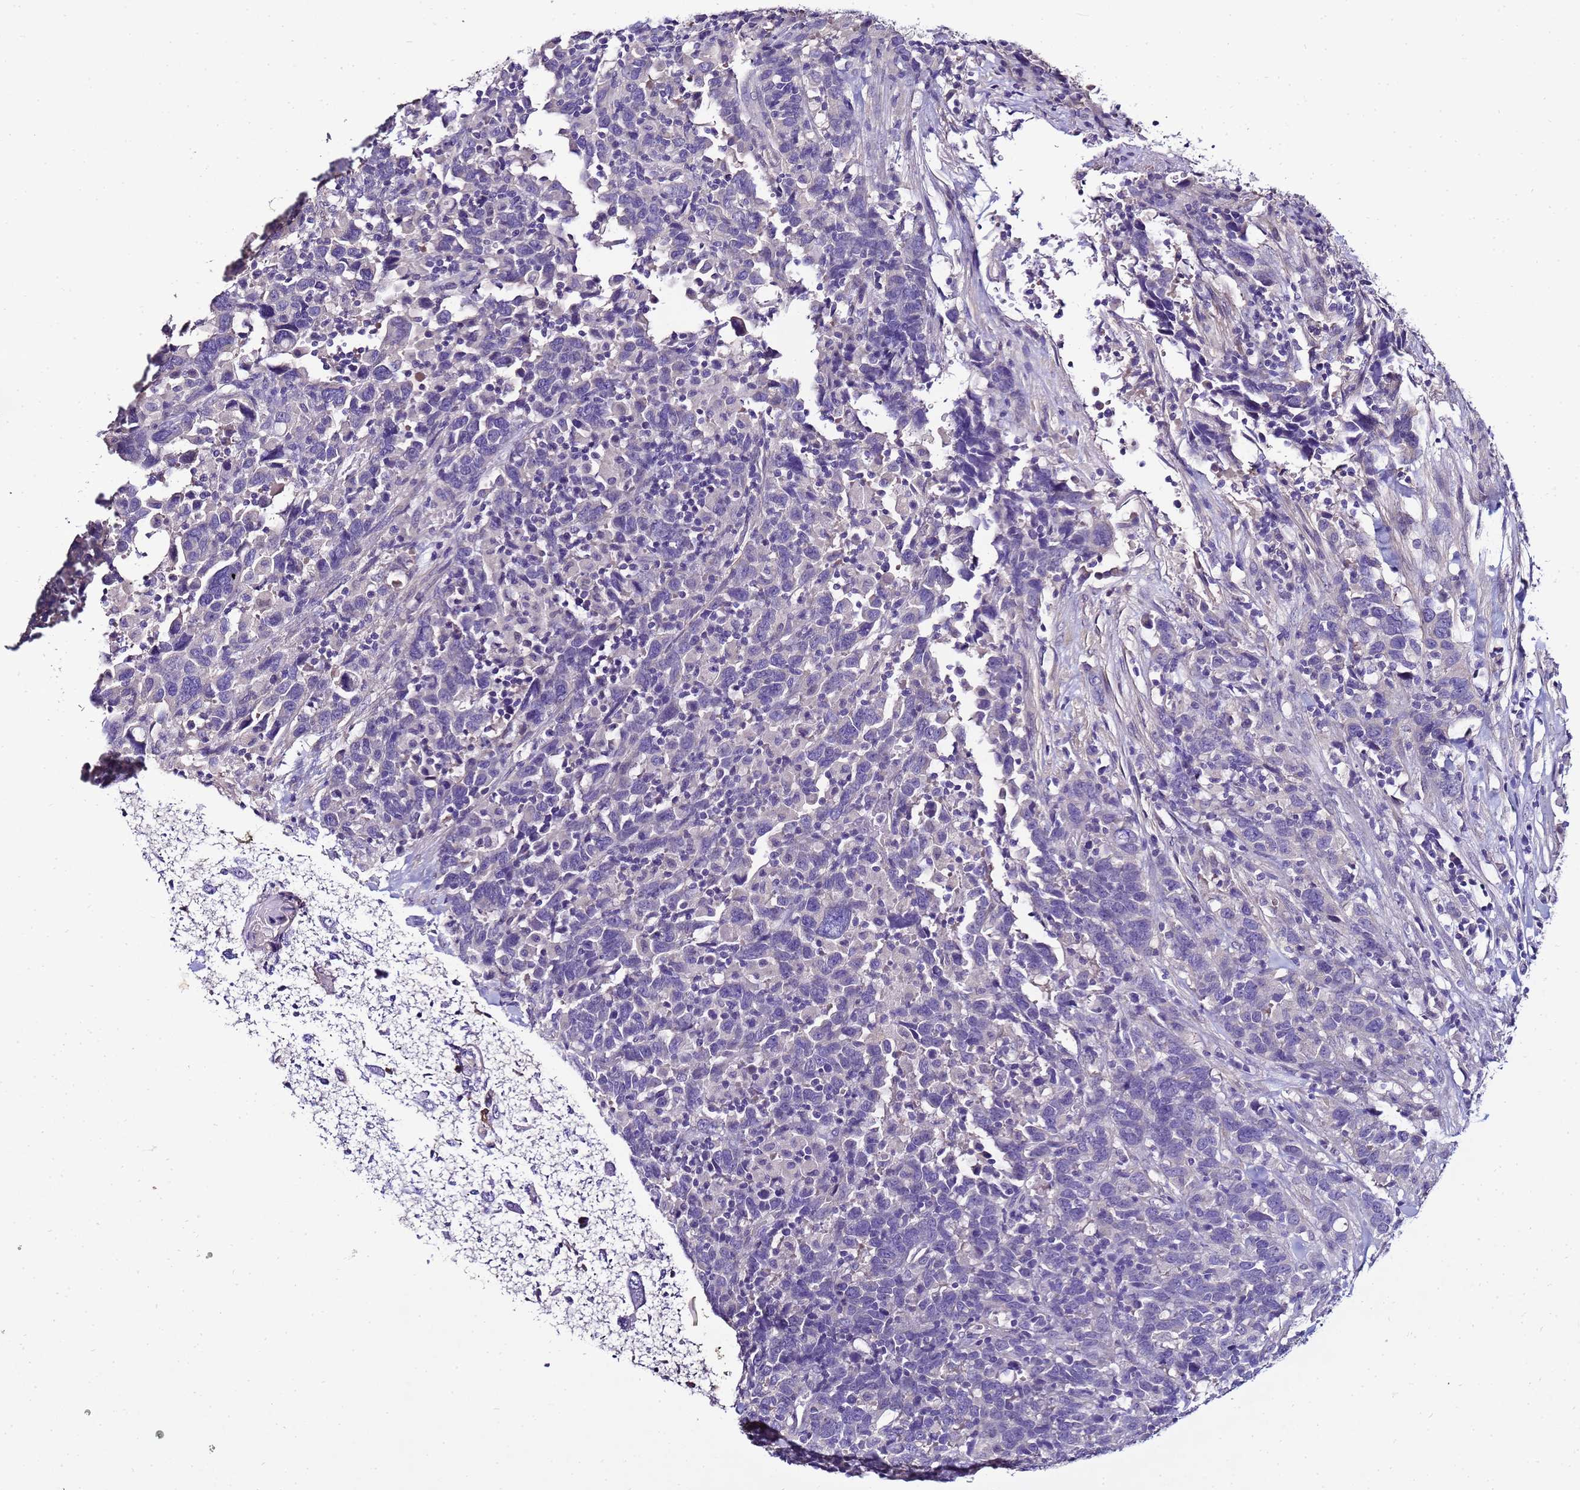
{"staining": {"intensity": "negative", "quantity": "none", "location": "none"}, "tissue": "urothelial cancer", "cell_type": "Tumor cells", "image_type": "cancer", "snomed": [{"axis": "morphology", "description": "Urothelial carcinoma, High grade"}, {"axis": "topography", "description": "Urinary bladder"}], "caption": "Urothelial cancer was stained to show a protein in brown. There is no significant positivity in tumor cells.", "gene": "FAM166B", "patient": {"sex": "male", "age": 61}}